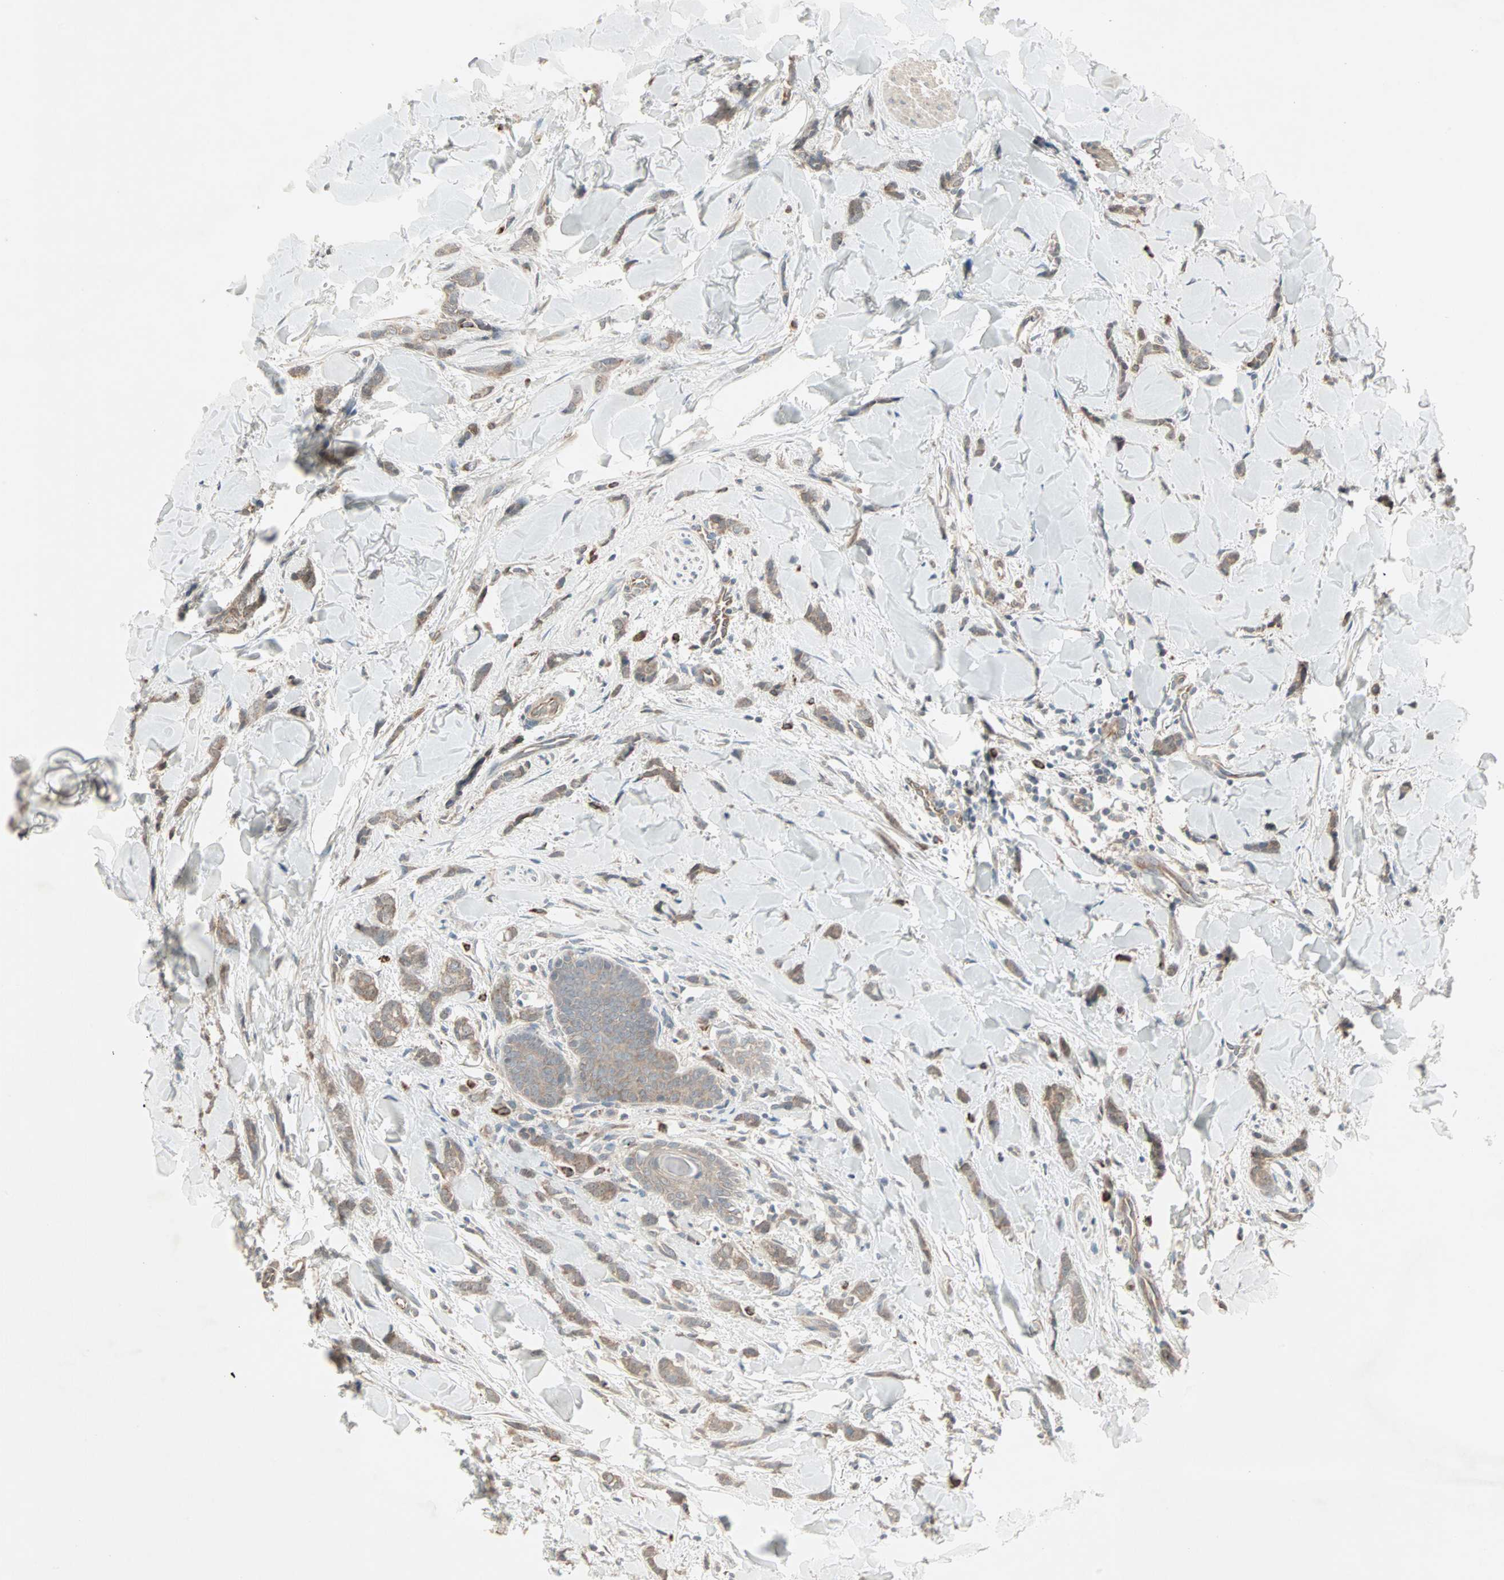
{"staining": {"intensity": "weak", "quantity": ">75%", "location": "cytoplasmic/membranous"}, "tissue": "breast cancer", "cell_type": "Tumor cells", "image_type": "cancer", "snomed": [{"axis": "morphology", "description": "Lobular carcinoma"}, {"axis": "topography", "description": "Skin"}, {"axis": "topography", "description": "Breast"}], "caption": "The photomicrograph reveals a brown stain indicating the presence of a protein in the cytoplasmic/membranous of tumor cells in breast cancer (lobular carcinoma).", "gene": "JMJD7-PLA2G4B", "patient": {"sex": "female", "age": 46}}